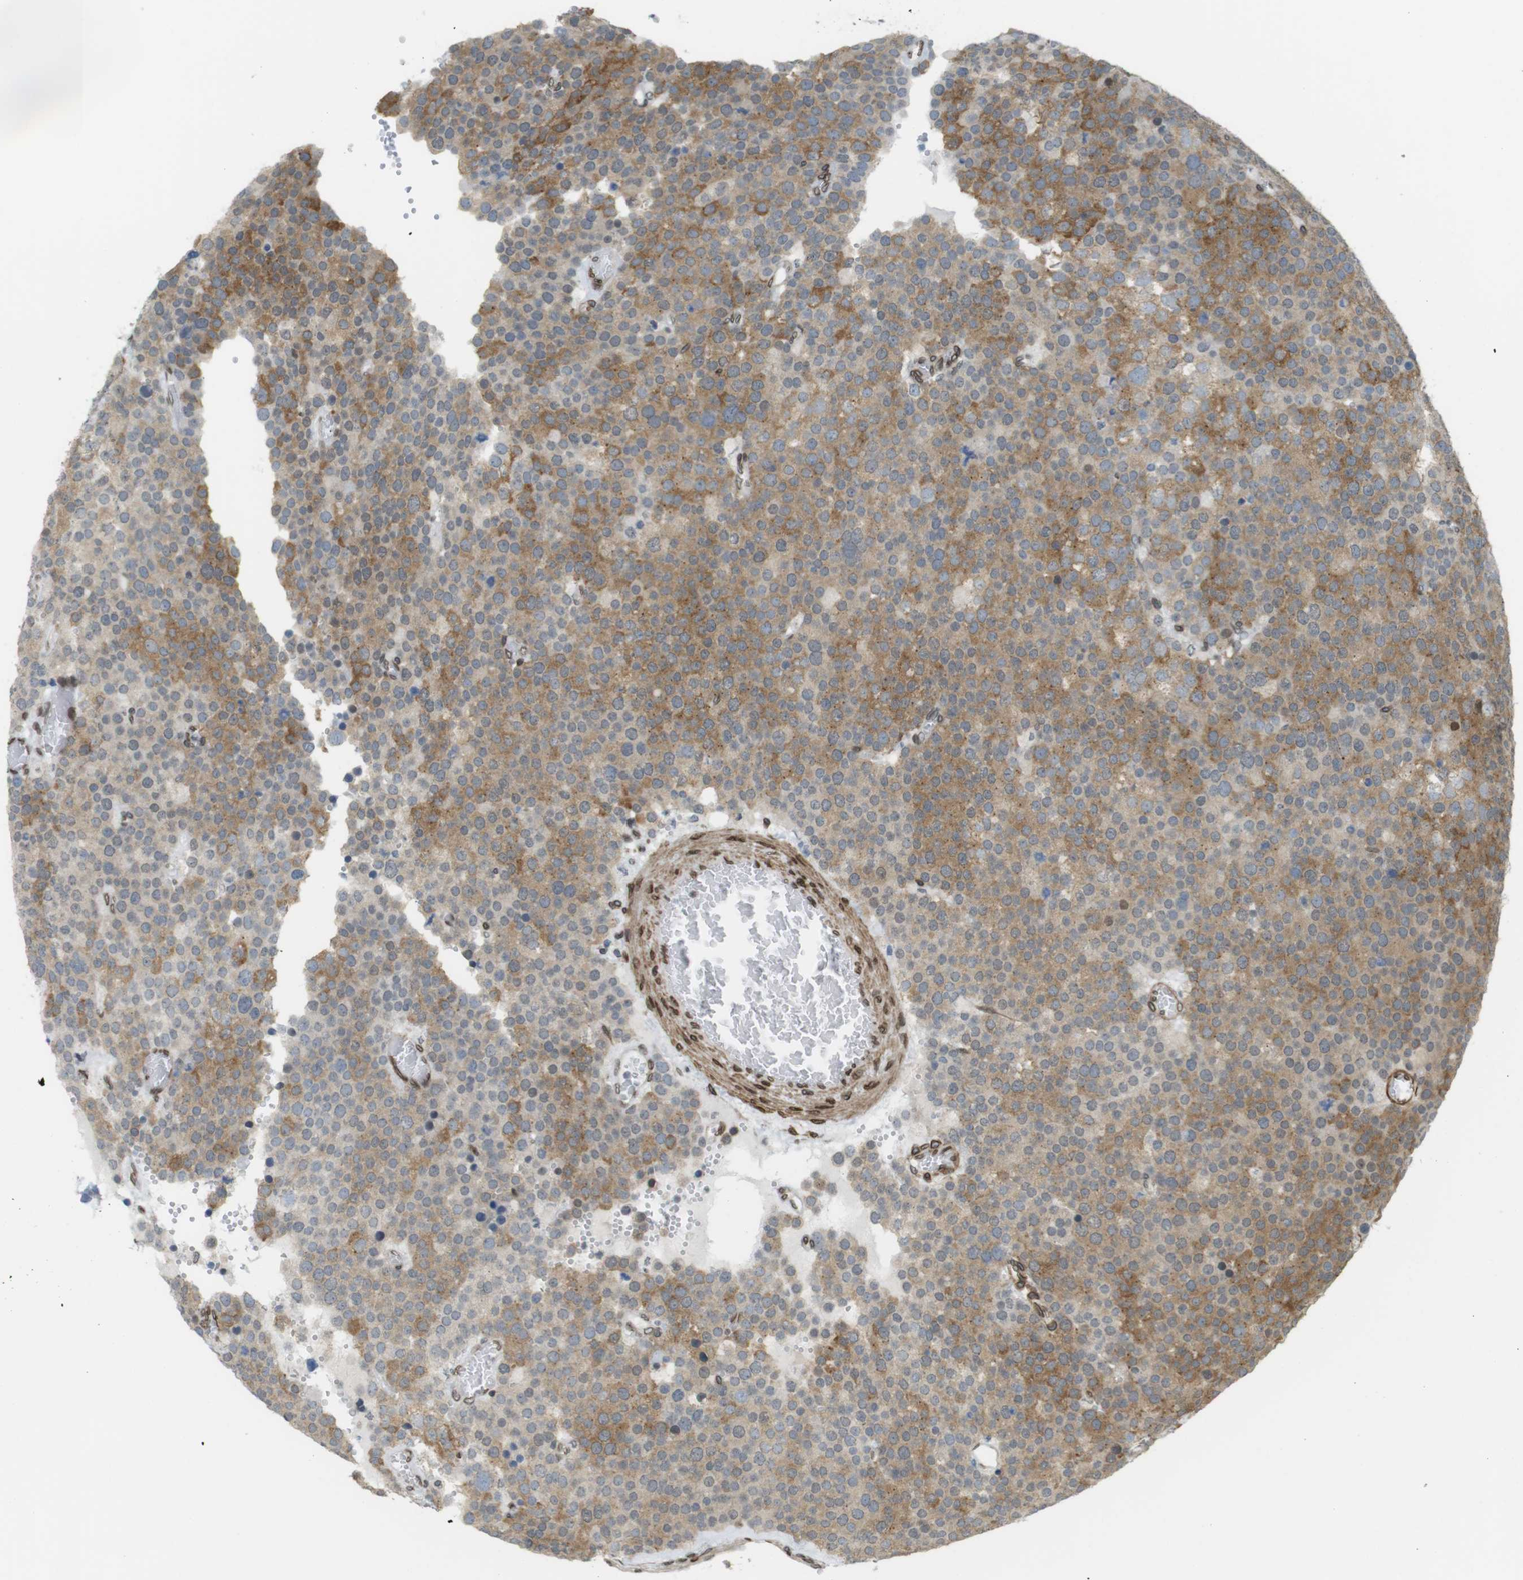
{"staining": {"intensity": "moderate", "quantity": ">75%", "location": "cytoplasmic/membranous"}, "tissue": "testis cancer", "cell_type": "Tumor cells", "image_type": "cancer", "snomed": [{"axis": "morphology", "description": "Normal tissue, NOS"}, {"axis": "morphology", "description": "Seminoma, NOS"}, {"axis": "topography", "description": "Testis"}], "caption": "Human testis seminoma stained for a protein (brown) demonstrates moderate cytoplasmic/membranous positive positivity in about >75% of tumor cells.", "gene": "ARL6IP6", "patient": {"sex": "male", "age": 71}}